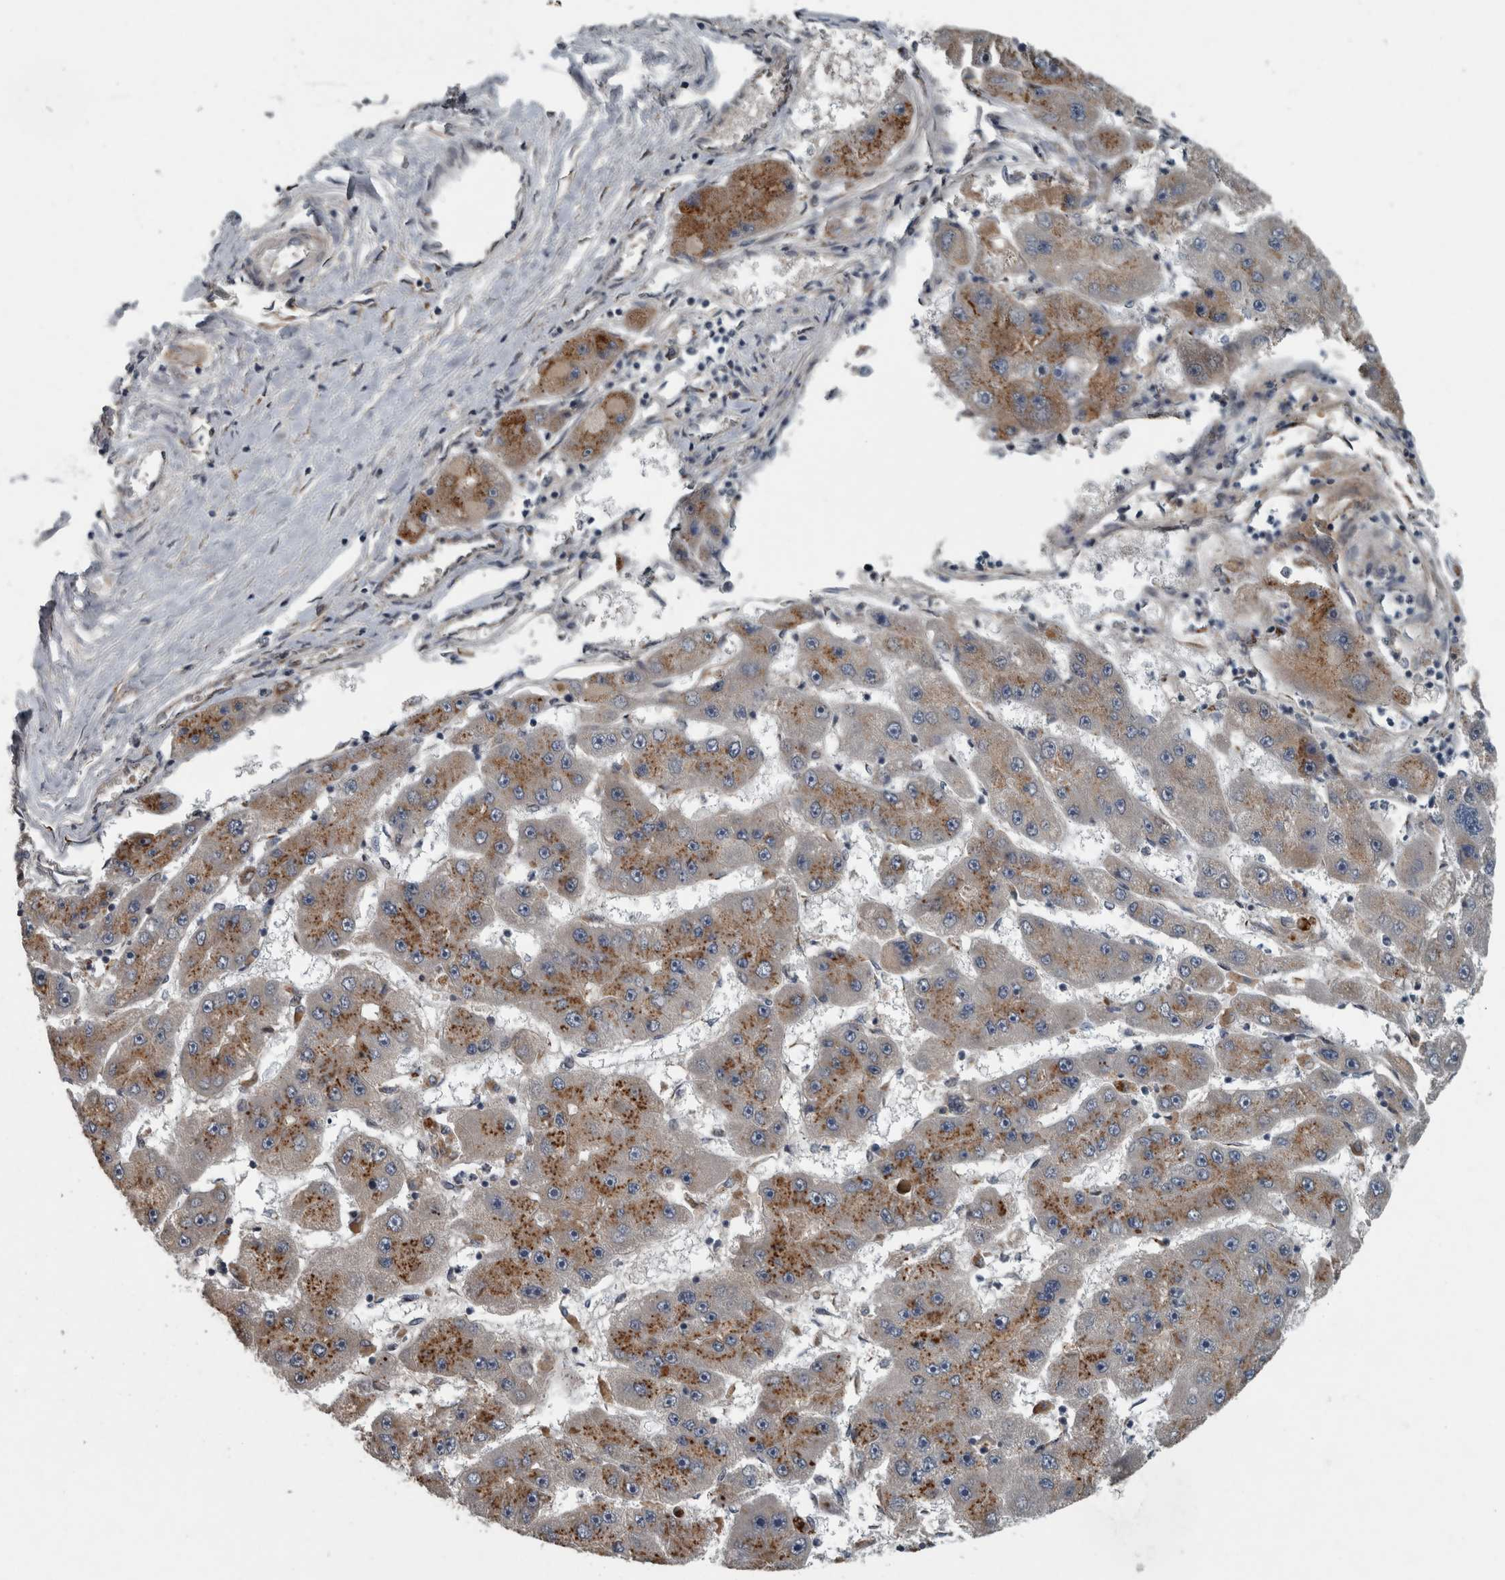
{"staining": {"intensity": "weak", "quantity": "25%-75%", "location": "cytoplasmic/membranous"}, "tissue": "liver cancer", "cell_type": "Tumor cells", "image_type": "cancer", "snomed": [{"axis": "morphology", "description": "Carcinoma, Hepatocellular, NOS"}, {"axis": "topography", "description": "Liver"}], "caption": "Hepatocellular carcinoma (liver) was stained to show a protein in brown. There is low levels of weak cytoplasmic/membranous expression in approximately 25%-75% of tumor cells.", "gene": "ZNF345", "patient": {"sex": "female", "age": 61}}